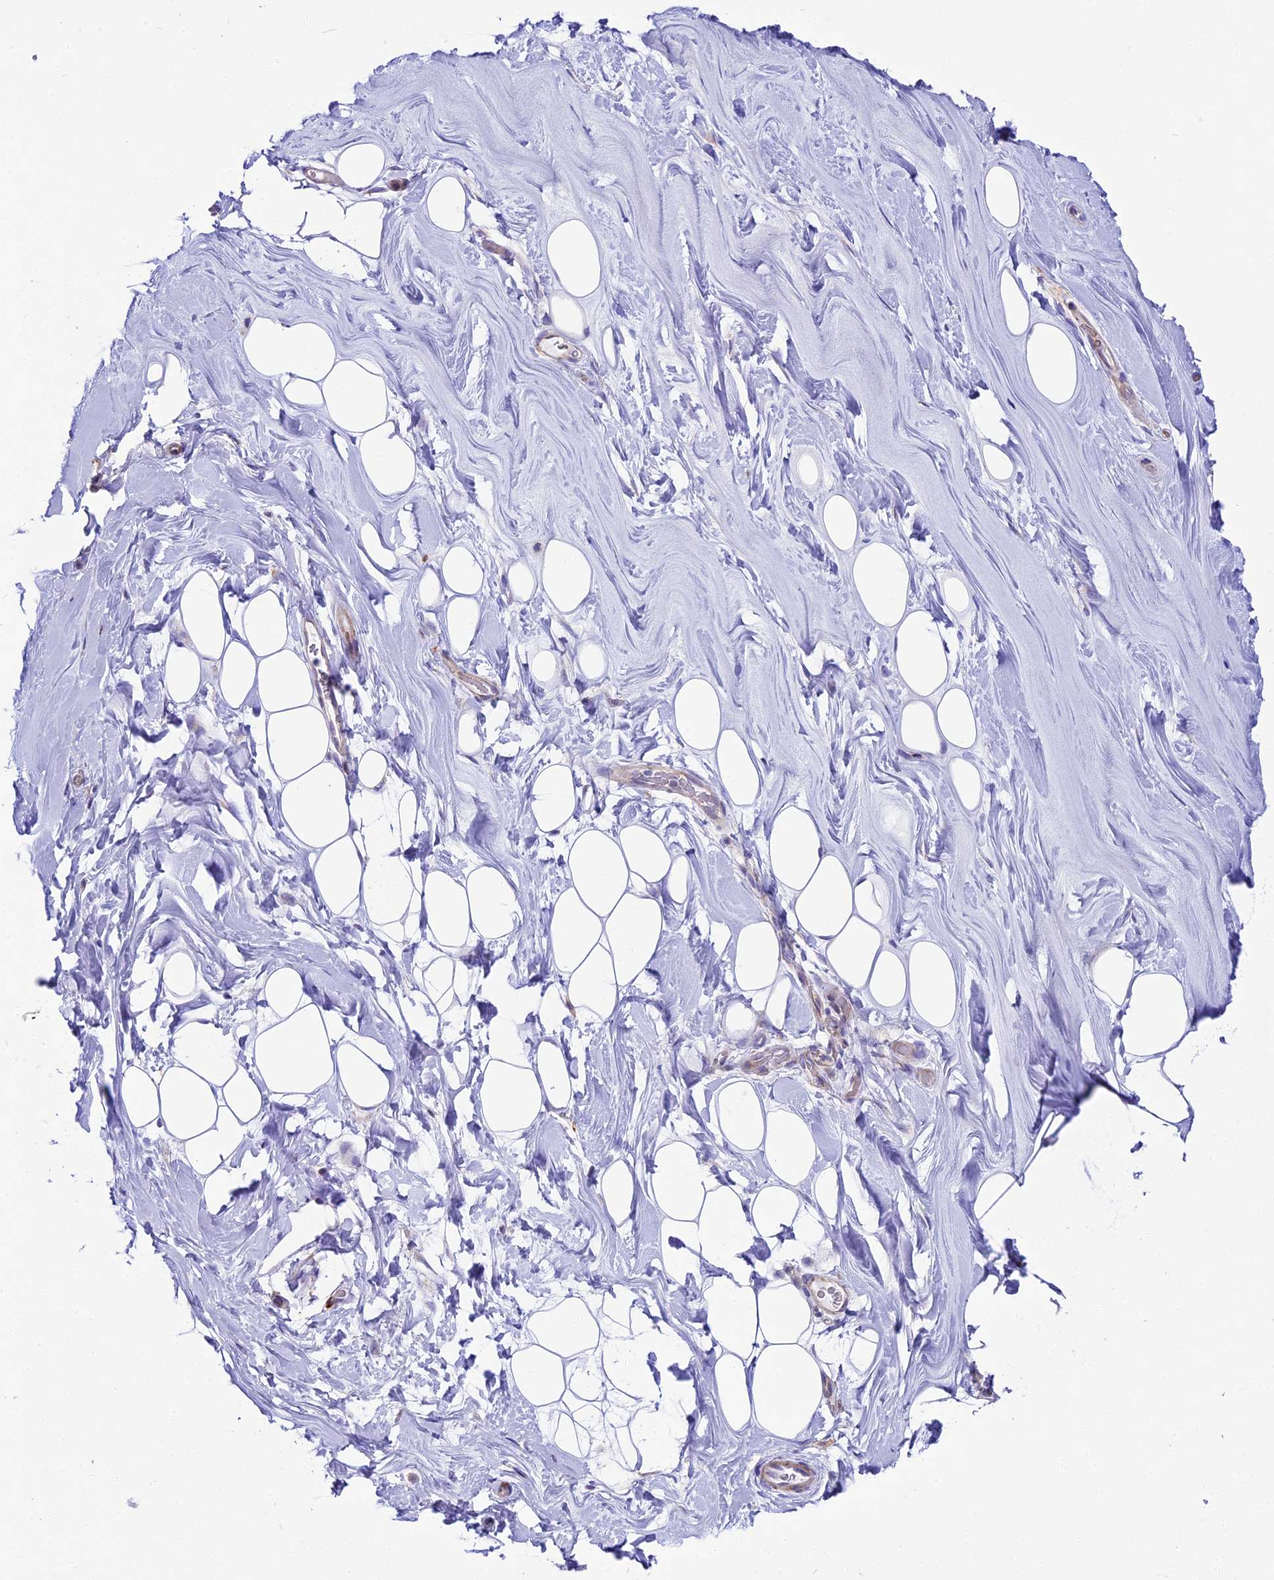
{"staining": {"intensity": "negative", "quantity": "none", "location": "none"}, "tissue": "adipose tissue", "cell_type": "Adipocytes", "image_type": "normal", "snomed": [{"axis": "morphology", "description": "Normal tissue, NOS"}, {"axis": "topography", "description": "Breast"}], "caption": "Immunohistochemistry (IHC) histopathology image of unremarkable adipose tissue: human adipose tissue stained with DAB shows no significant protein expression in adipocytes.", "gene": "IL20RA", "patient": {"sex": "female", "age": 26}}